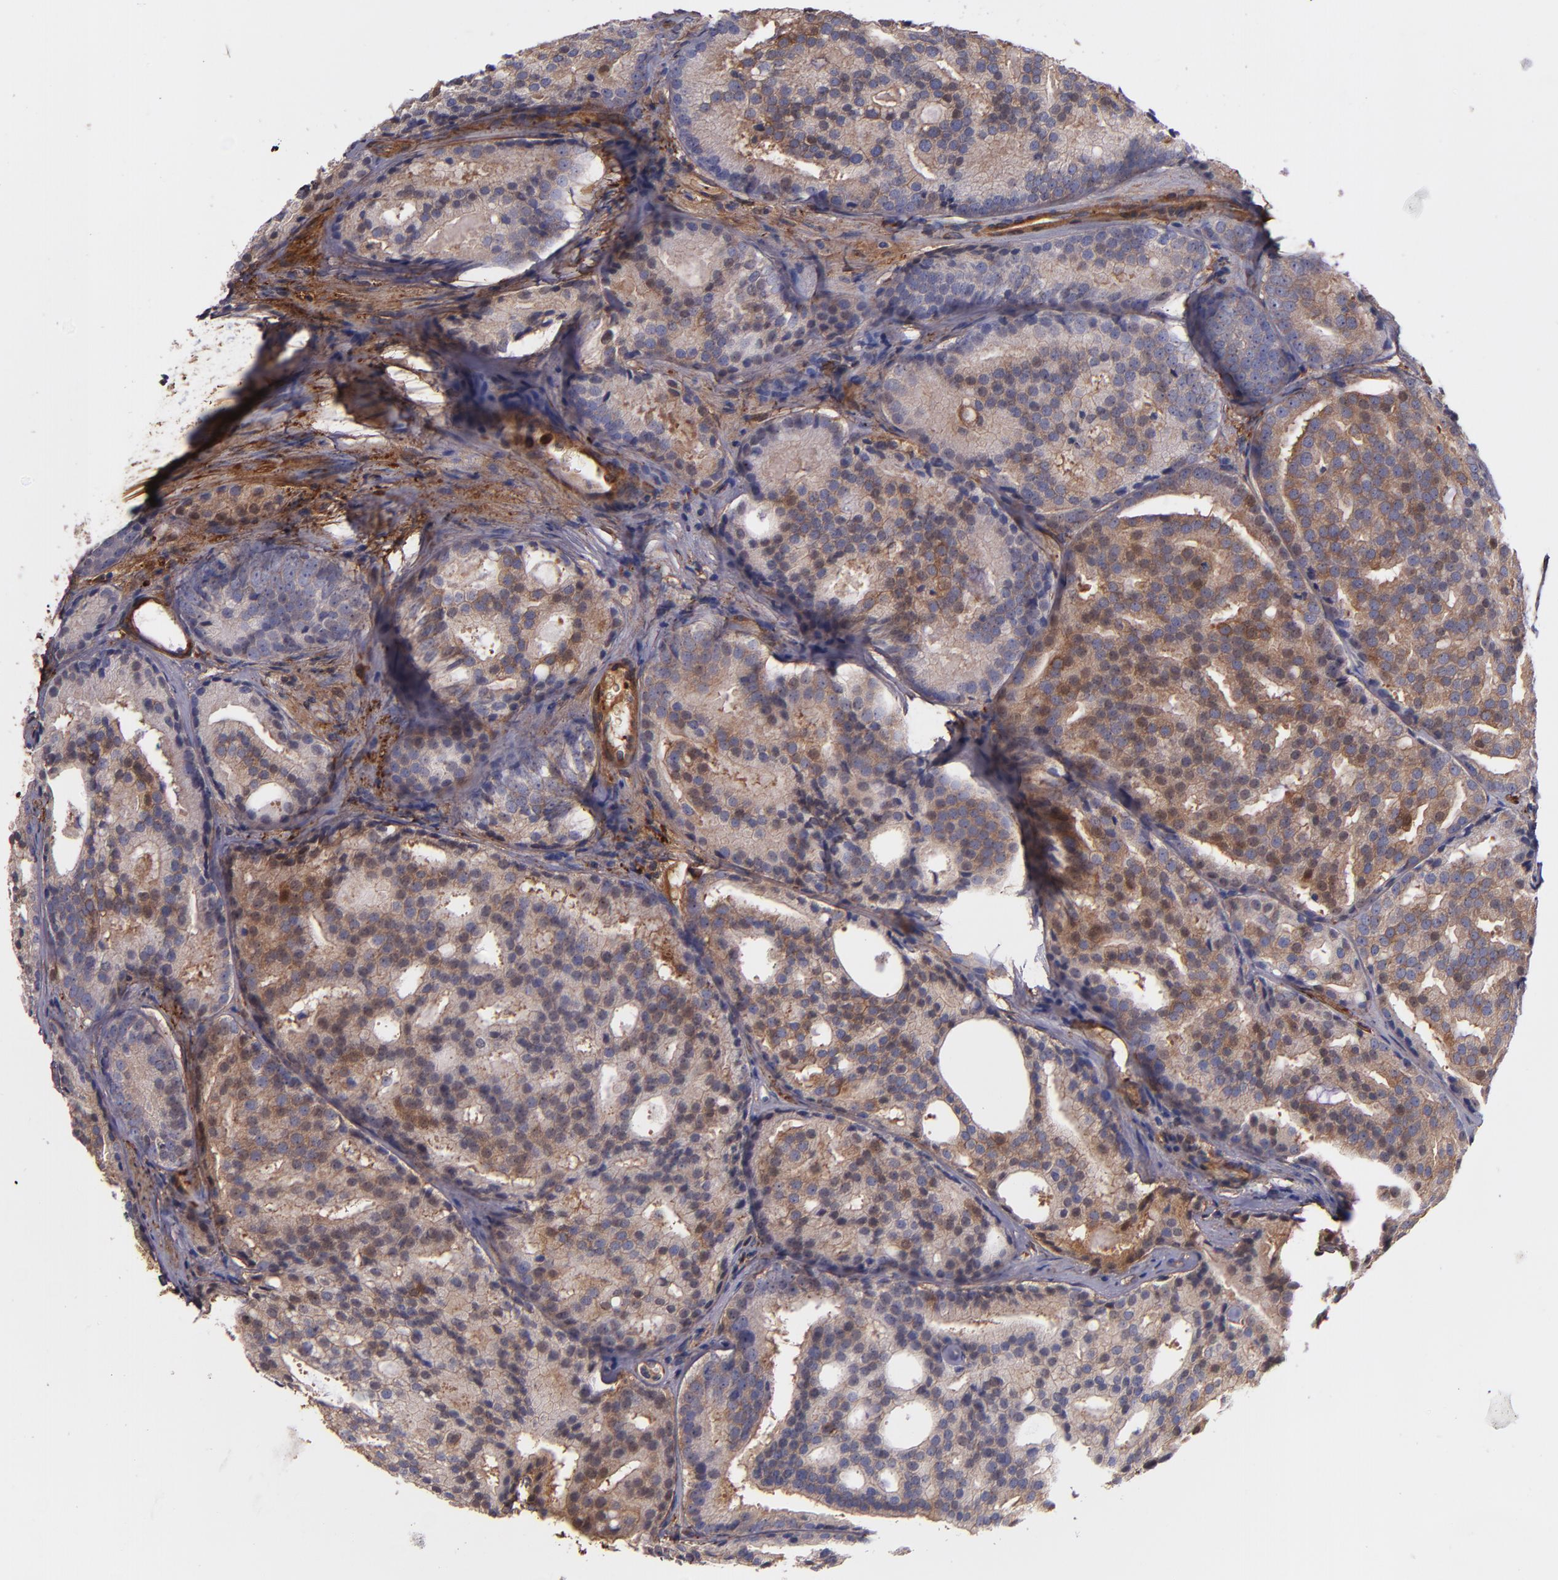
{"staining": {"intensity": "moderate", "quantity": ">75%", "location": "cytoplasmic/membranous"}, "tissue": "prostate cancer", "cell_type": "Tumor cells", "image_type": "cancer", "snomed": [{"axis": "morphology", "description": "Adenocarcinoma, High grade"}, {"axis": "topography", "description": "Prostate"}], "caption": "Prostate cancer (adenocarcinoma (high-grade)) stained with DAB (3,3'-diaminobenzidine) immunohistochemistry demonstrates medium levels of moderate cytoplasmic/membranous staining in approximately >75% of tumor cells. Using DAB (3,3'-diaminobenzidine) (brown) and hematoxylin (blue) stains, captured at high magnification using brightfield microscopy.", "gene": "VCL", "patient": {"sex": "male", "age": 64}}